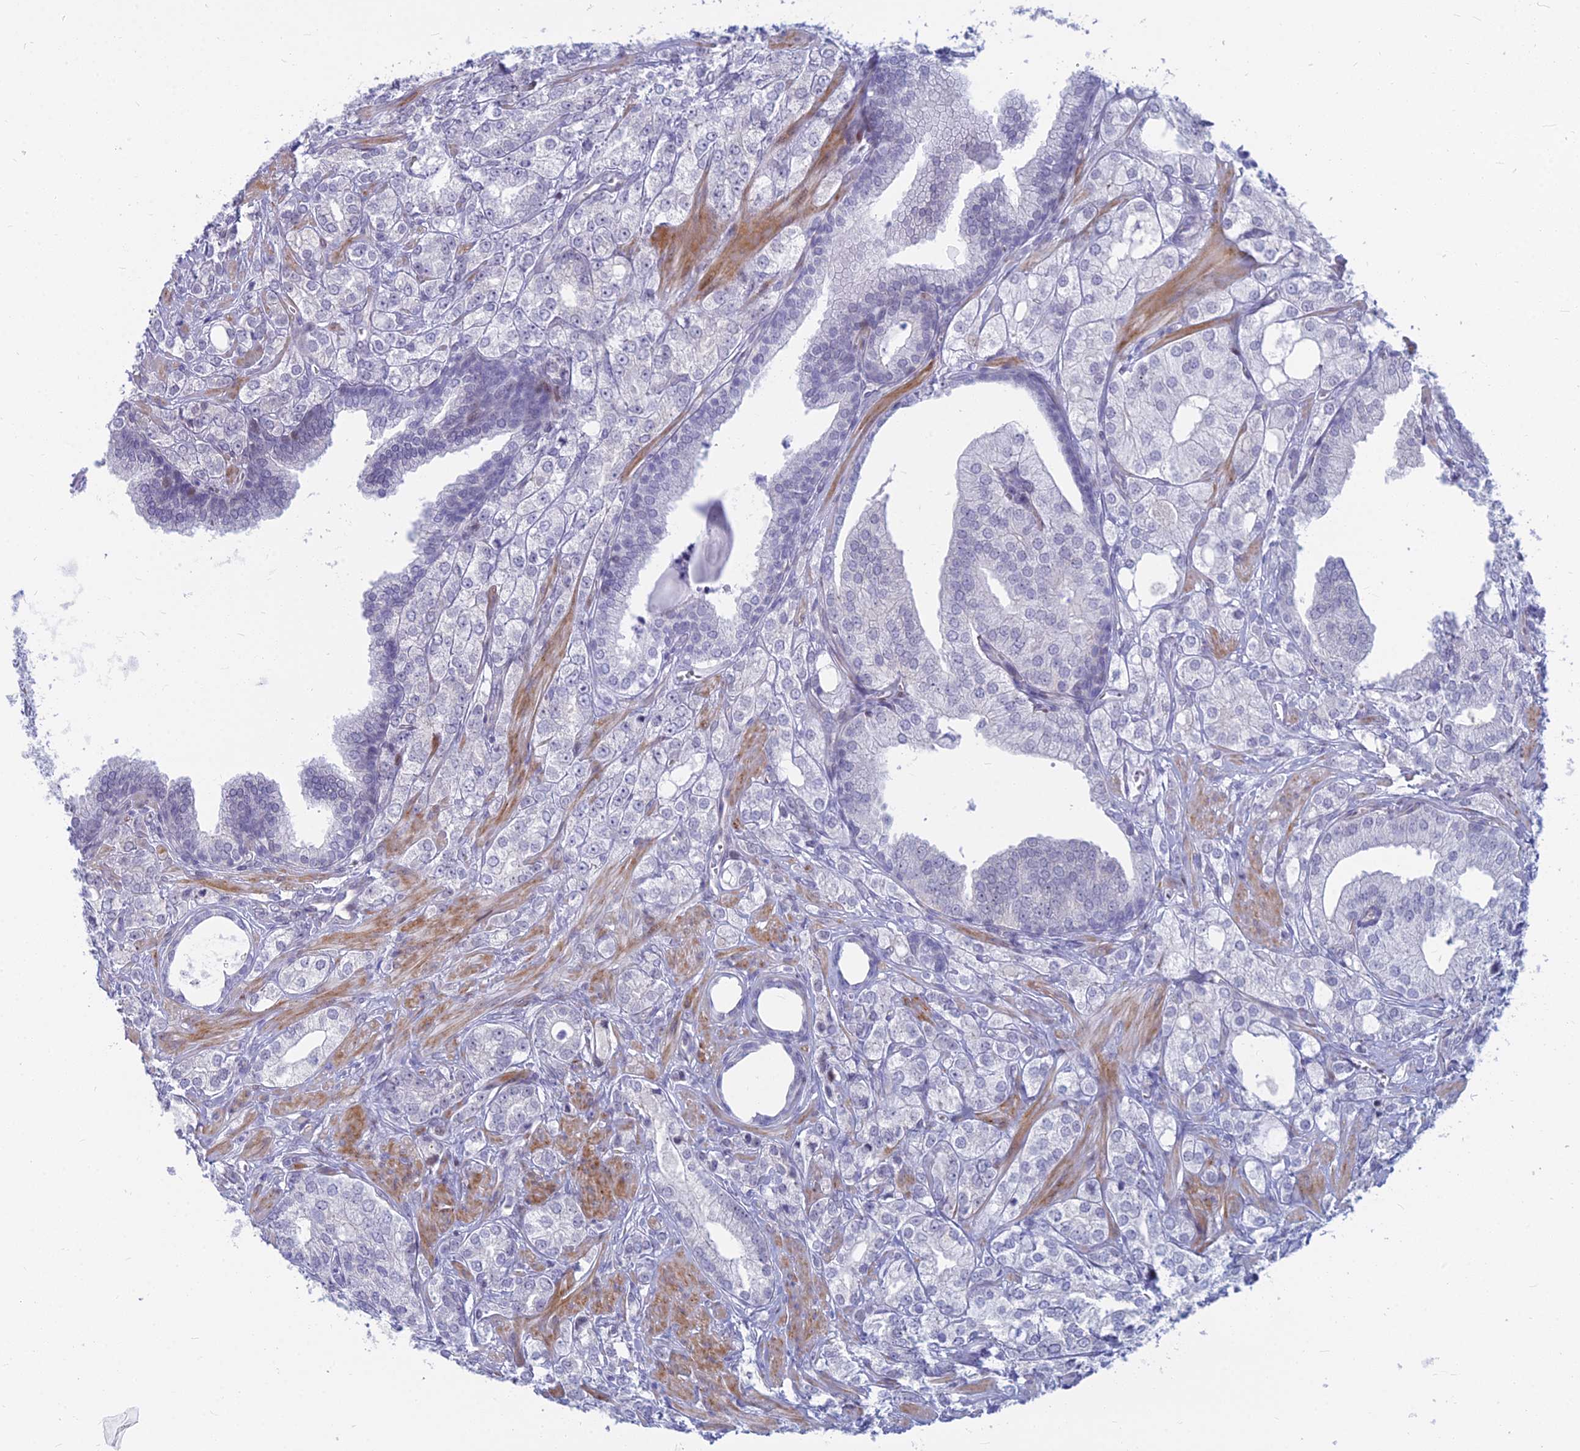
{"staining": {"intensity": "negative", "quantity": "none", "location": "none"}, "tissue": "prostate cancer", "cell_type": "Tumor cells", "image_type": "cancer", "snomed": [{"axis": "morphology", "description": "Adenocarcinoma, High grade"}, {"axis": "topography", "description": "Prostate"}], "caption": "Immunohistochemical staining of prostate cancer (adenocarcinoma (high-grade)) exhibits no significant positivity in tumor cells.", "gene": "MYBPC2", "patient": {"sex": "male", "age": 50}}